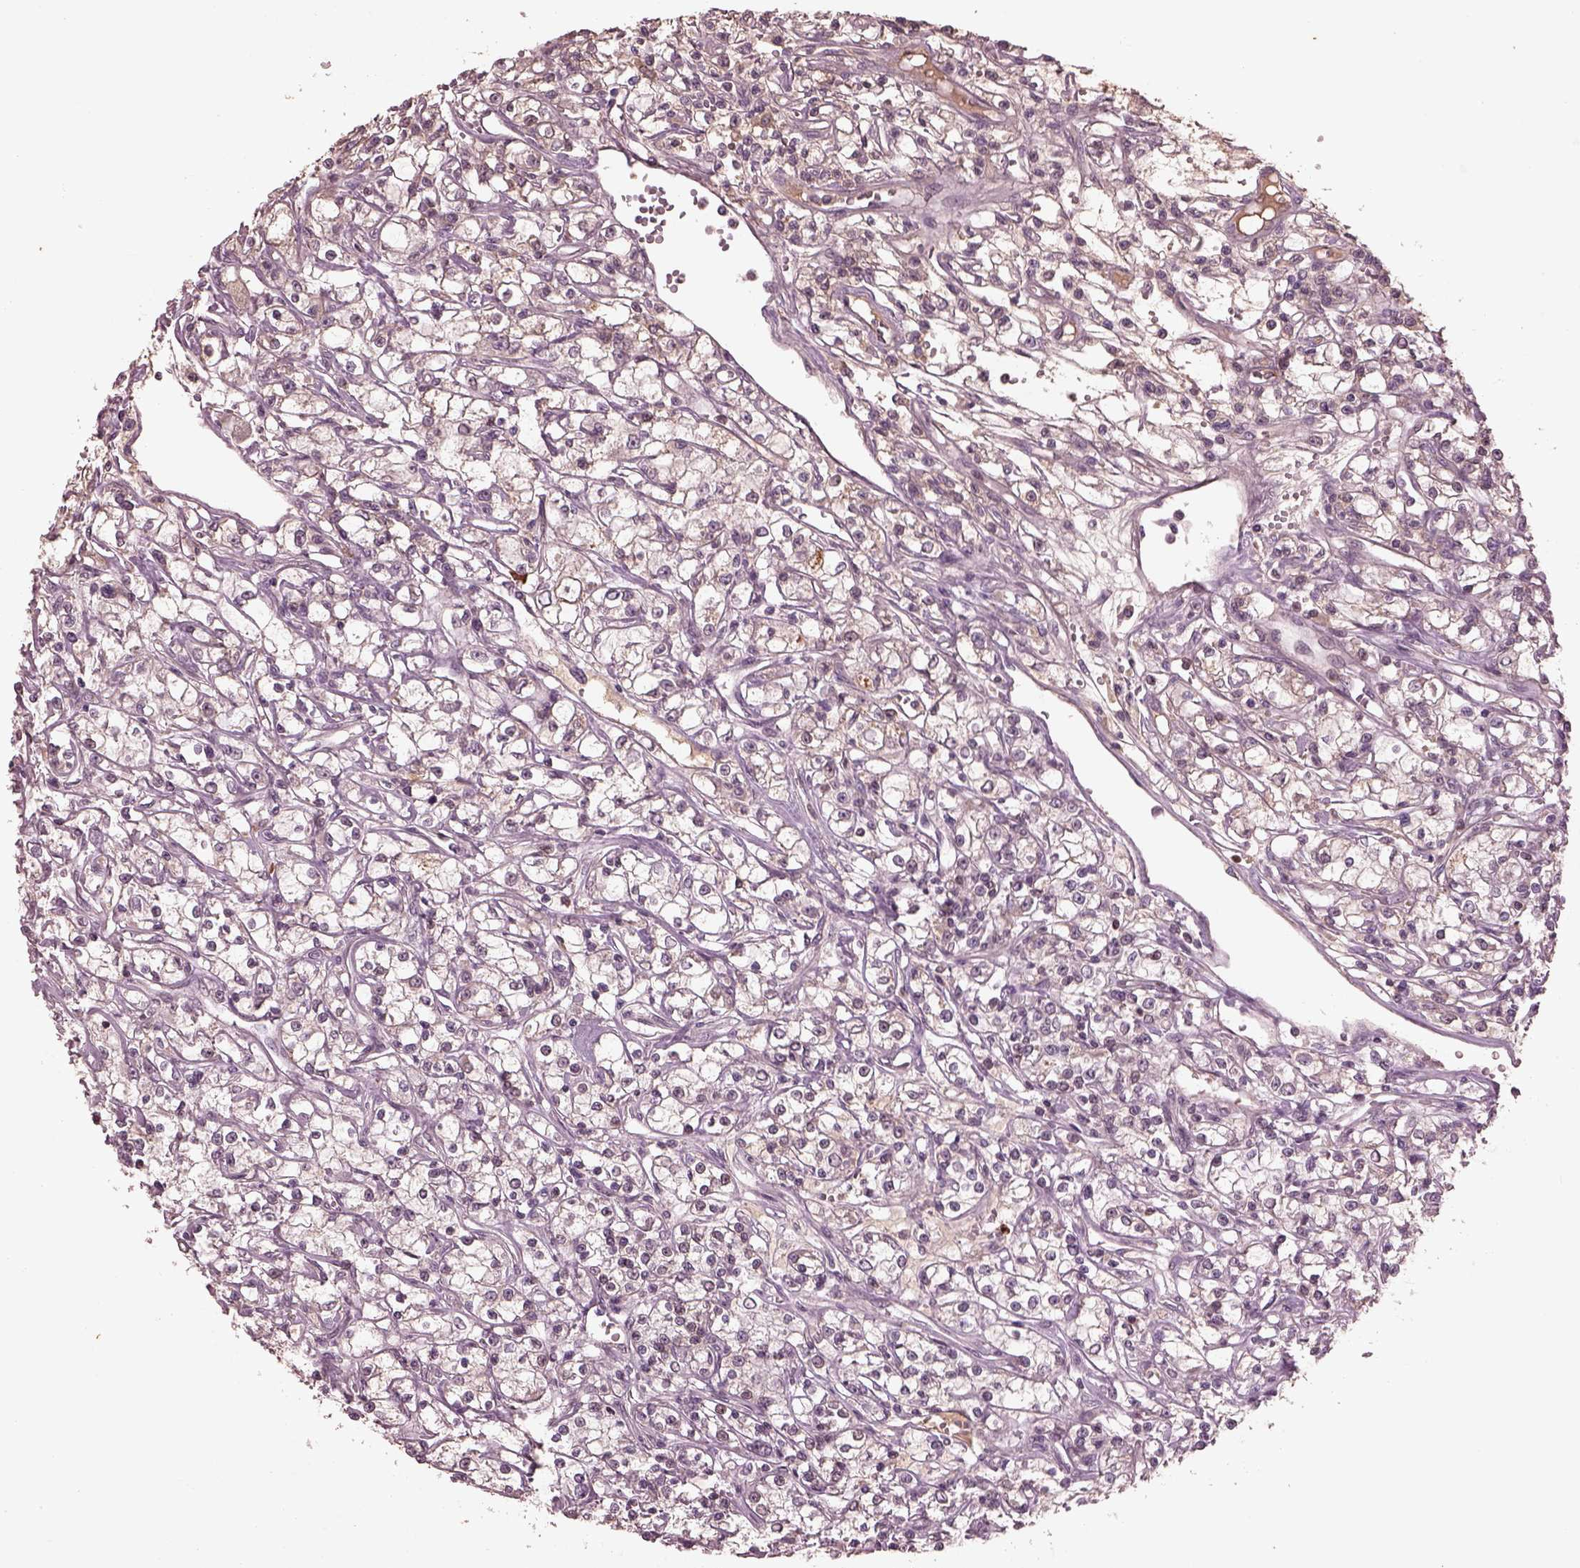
{"staining": {"intensity": "negative", "quantity": "none", "location": "none"}, "tissue": "renal cancer", "cell_type": "Tumor cells", "image_type": "cancer", "snomed": [{"axis": "morphology", "description": "Adenocarcinoma, NOS"}, {"axis": "topography", "description": "Kidney"}], "caption": "Immunohistochemistry of human renal adenocarcinoma shows no positivity in tumor cells.", "gene": "PTX4", "patient": {"sex": "female", "age": 59}}